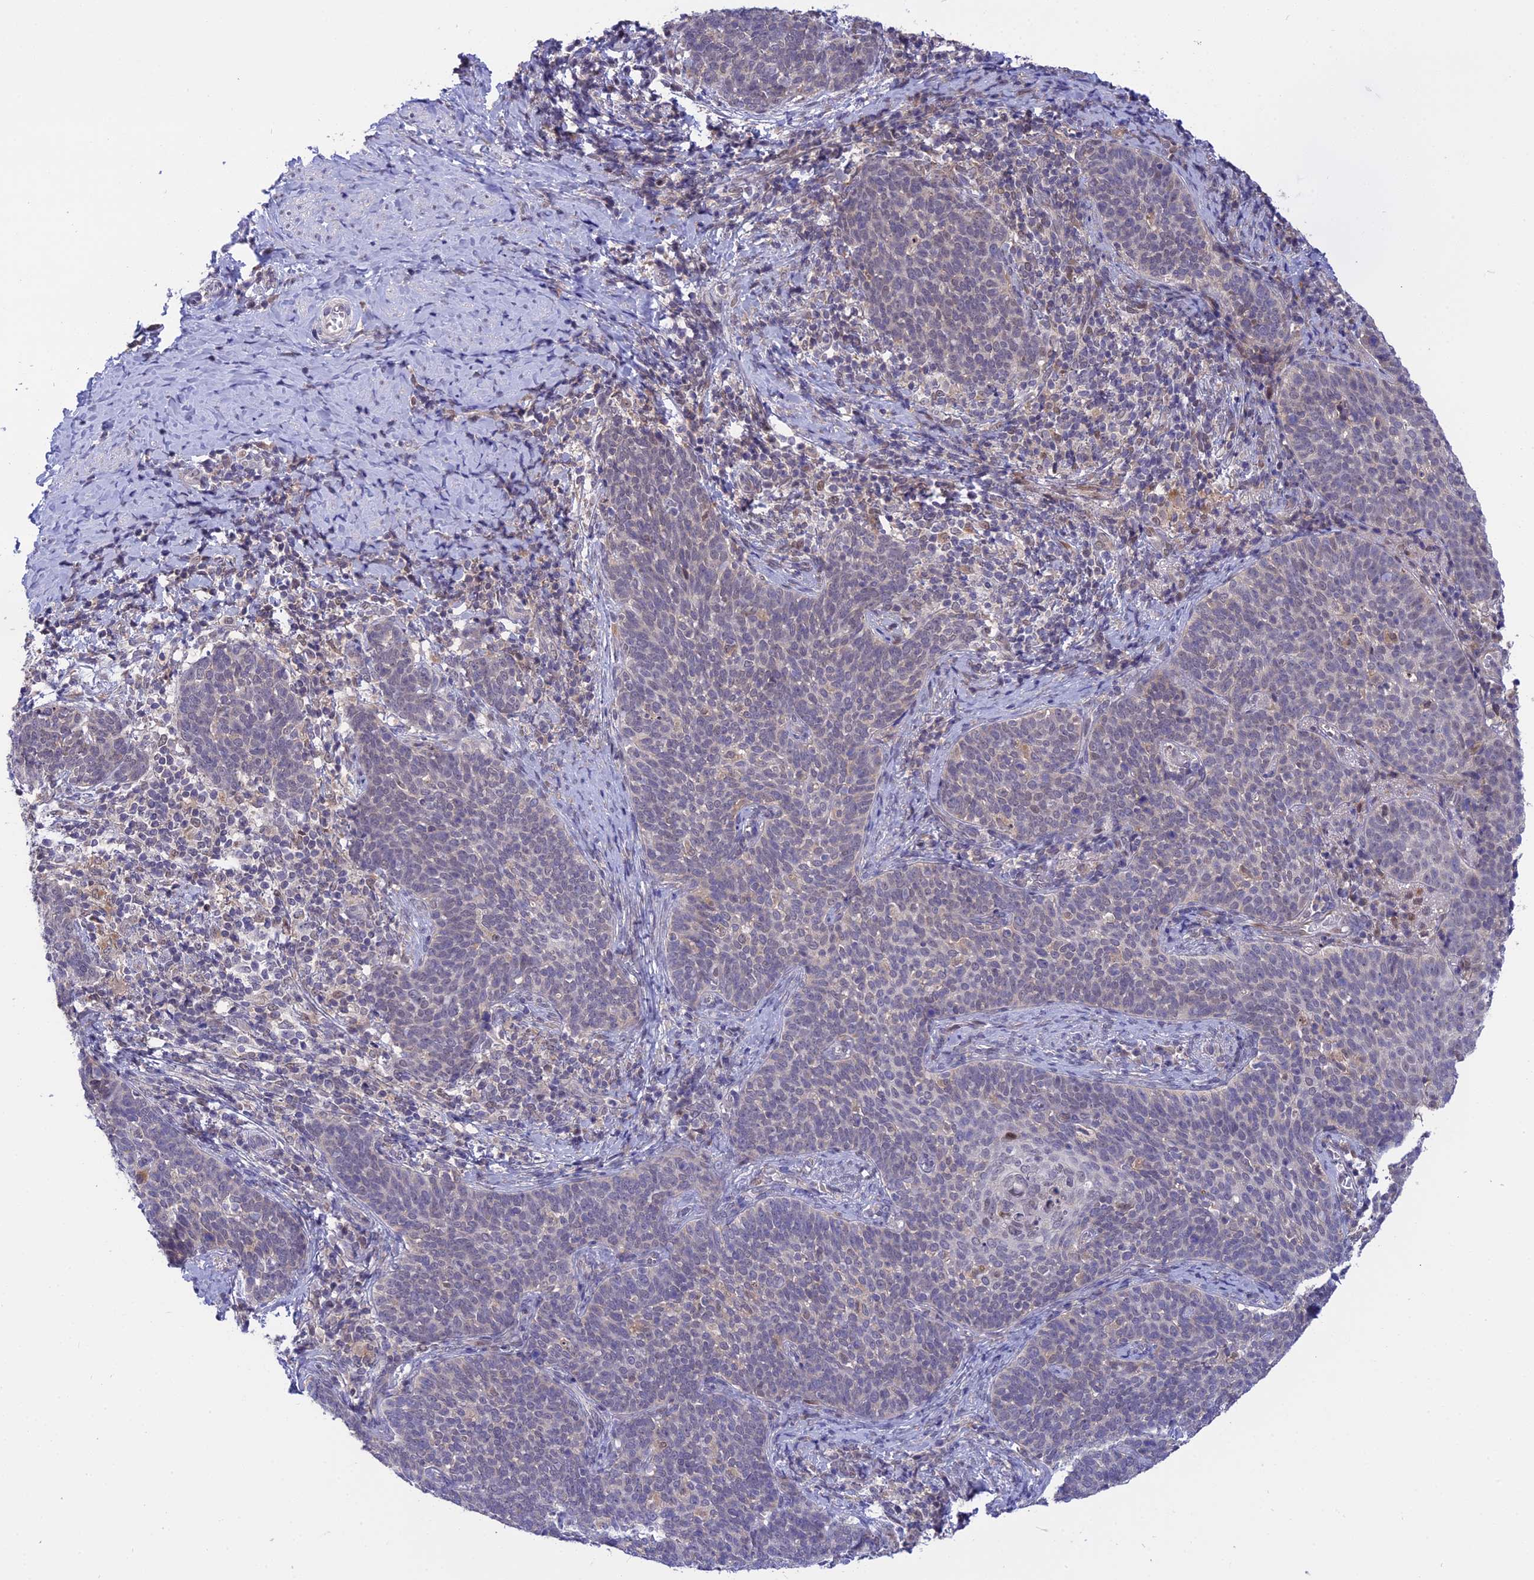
{"staining": {"intensity": "negative", "quantity": "none", "location": "none"}, "tissue": "cervical cancer", "cell_type": "Tumor cells", "image_type": "cancer", "snomed": [{"axis": "morphology", "description": "Normal tissue, NOS"}, {"axis": "morphology", "description": "Squamous cell carcinoma, NOS"}, {"axis": "topography", "description": "Cervix"}], "caption": "Histopathology image shows no protein expression in tumor cells of squamous cell carcinoma (cervical) tissue.", "gene": "KCTD14", "patient": {"sex": "female", "age": 39}}